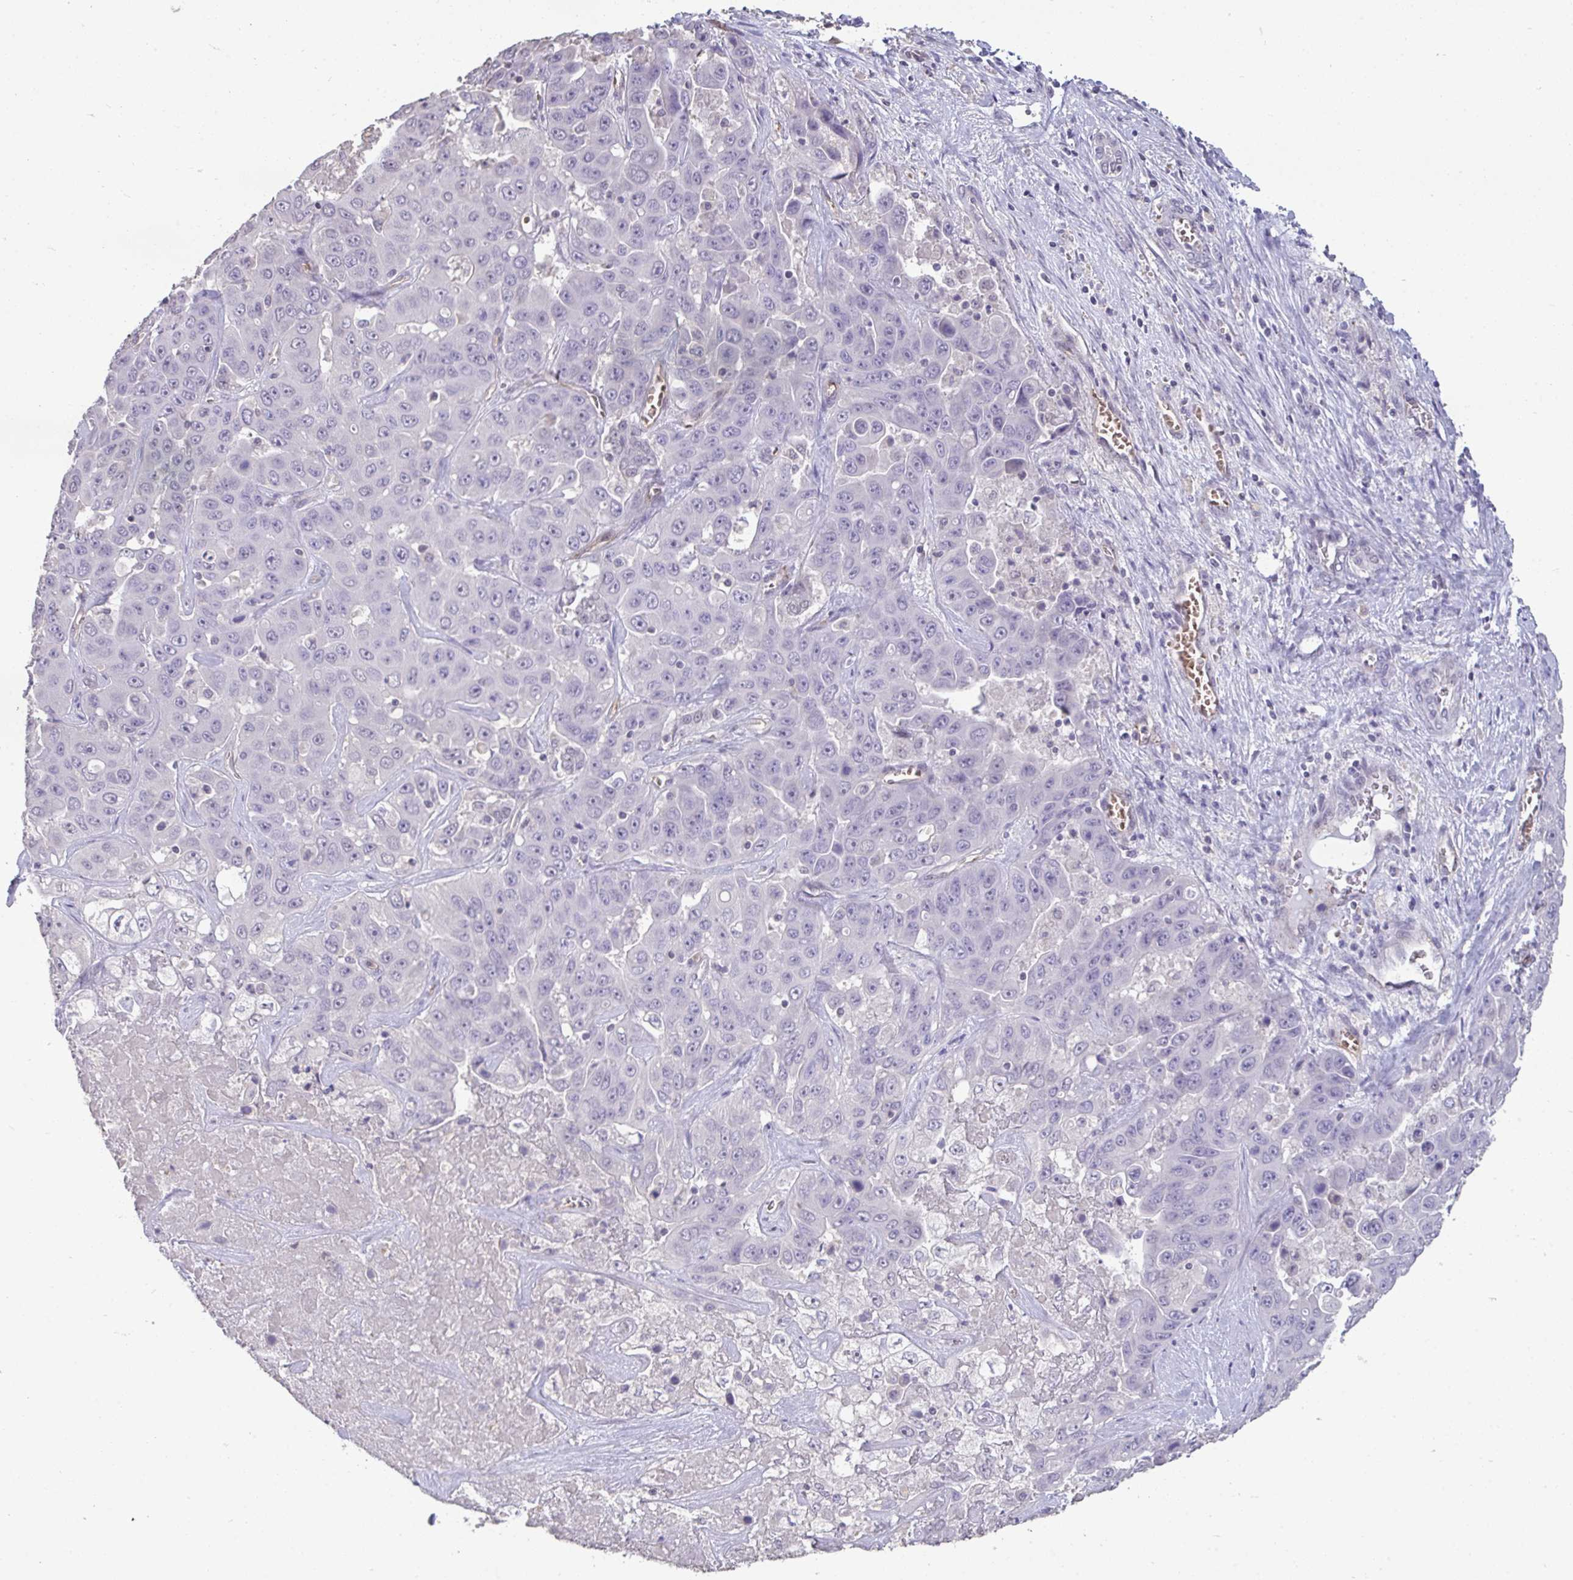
{"staining": {"intensity": "negative", "quantity": "none", "location": "none"}, "tissue": "liver cancer", "cell_type": "Tumor cells", "image_type": "cancer", "snomed": [{"axis": "morphology", "description": "Cholangiocarcinoma"}, {"axis": "topography", "description": "Liver"}], "caption": "High magnification brightfield microscopy of liver cholangiocarcinoma stained with DAB (brown) and counterstained with hematoxylin (blue): tumor cells show no significant positivity.", "gene": "SENP3", "patient": {"sex": "female", "age": 52}}